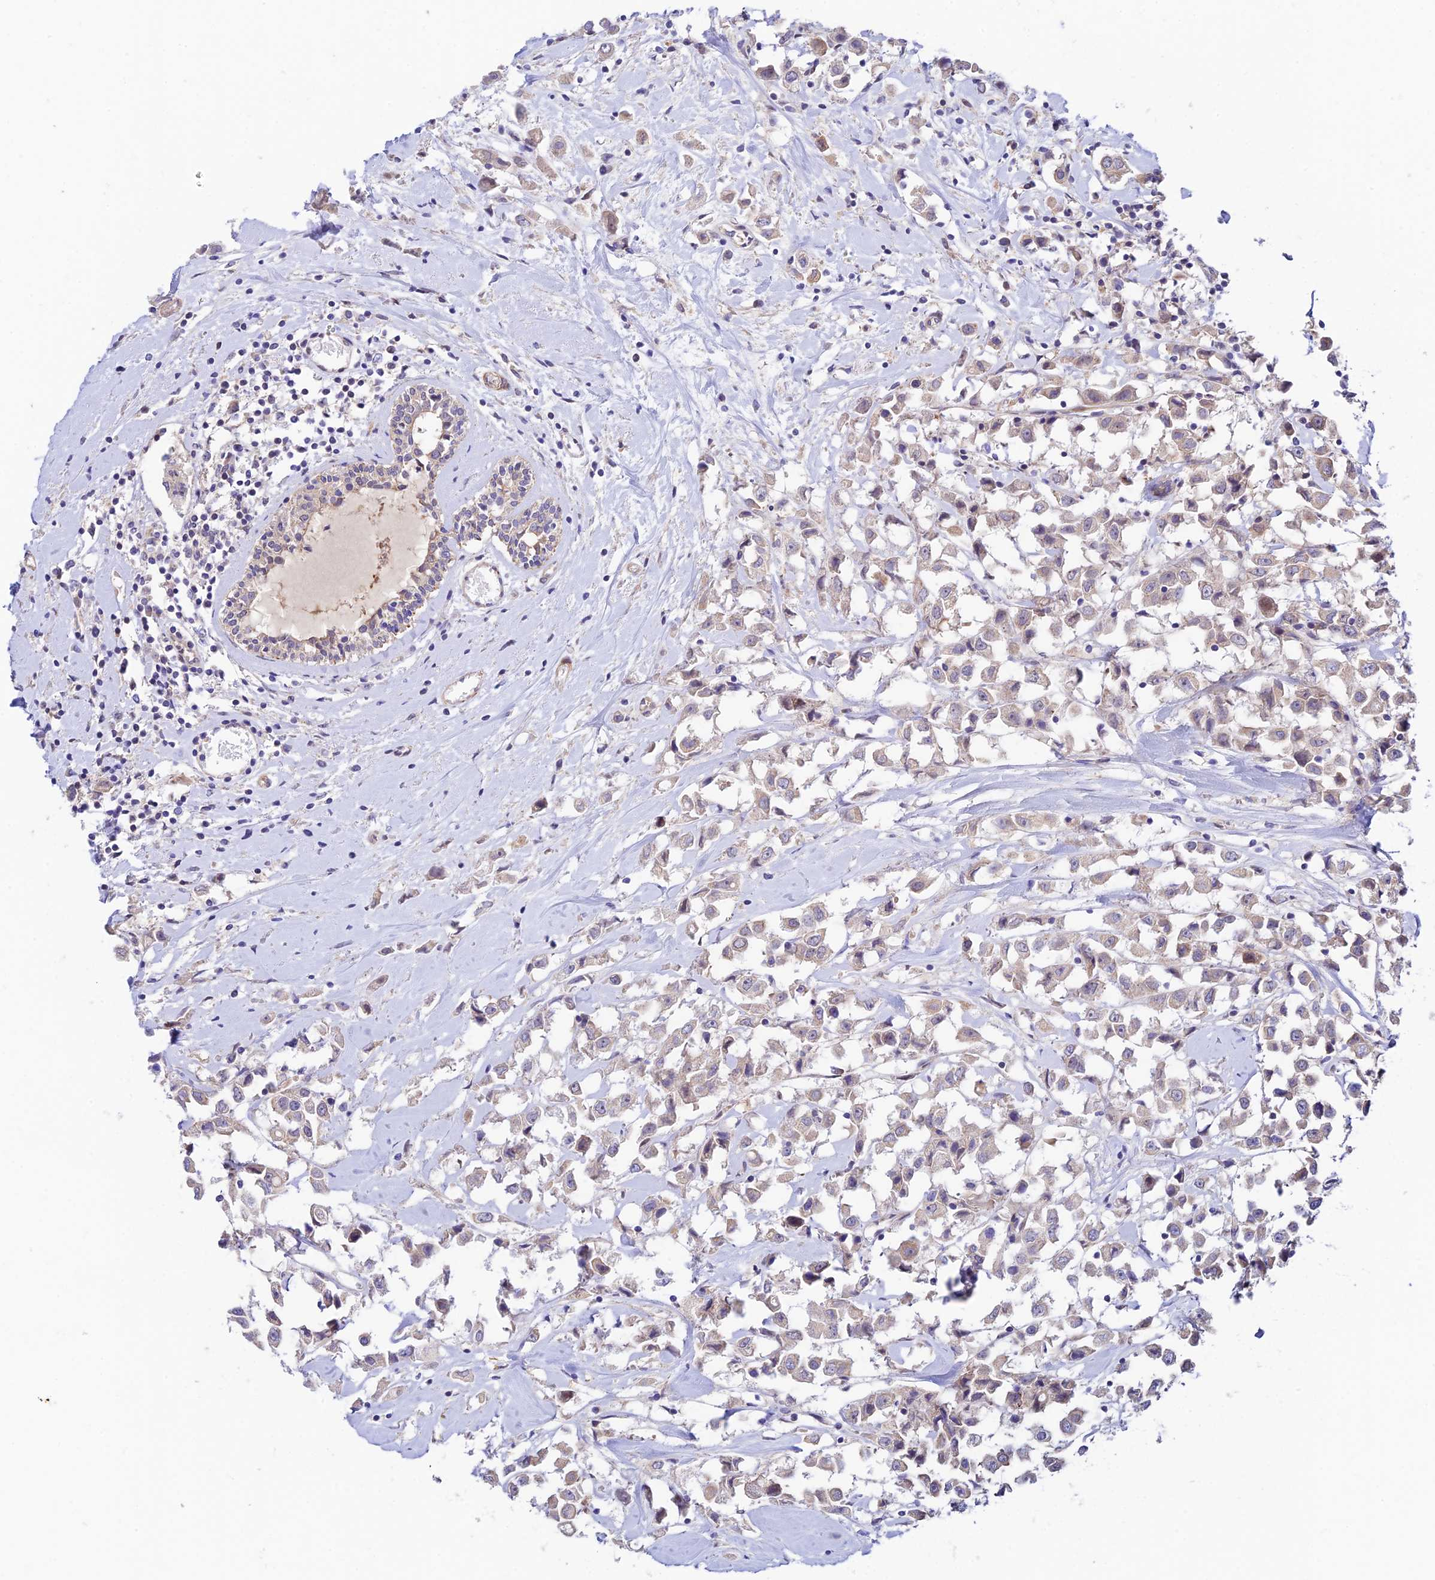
{"staining": {"intensity": "weak", "quantity": "25%-75%", "location": "cytoplasmic/membranous"}, "tissue": "breast cancer", "cell_type": "Tumor cells", "image_type": "cancer", "snomed": [{"axis": "morphology", "description": "Duct carcinoma"}, {"axis": "topography", "description": "Breast"}], "caption": "There is low levels of weak cytoplasmic/membranous staining in tumor cells of breast cancer, as demonstrated by immunohistochemical staining (brown color).", "gene": "ANKRD50", "patient": {"sex": "female", "age": 61}}